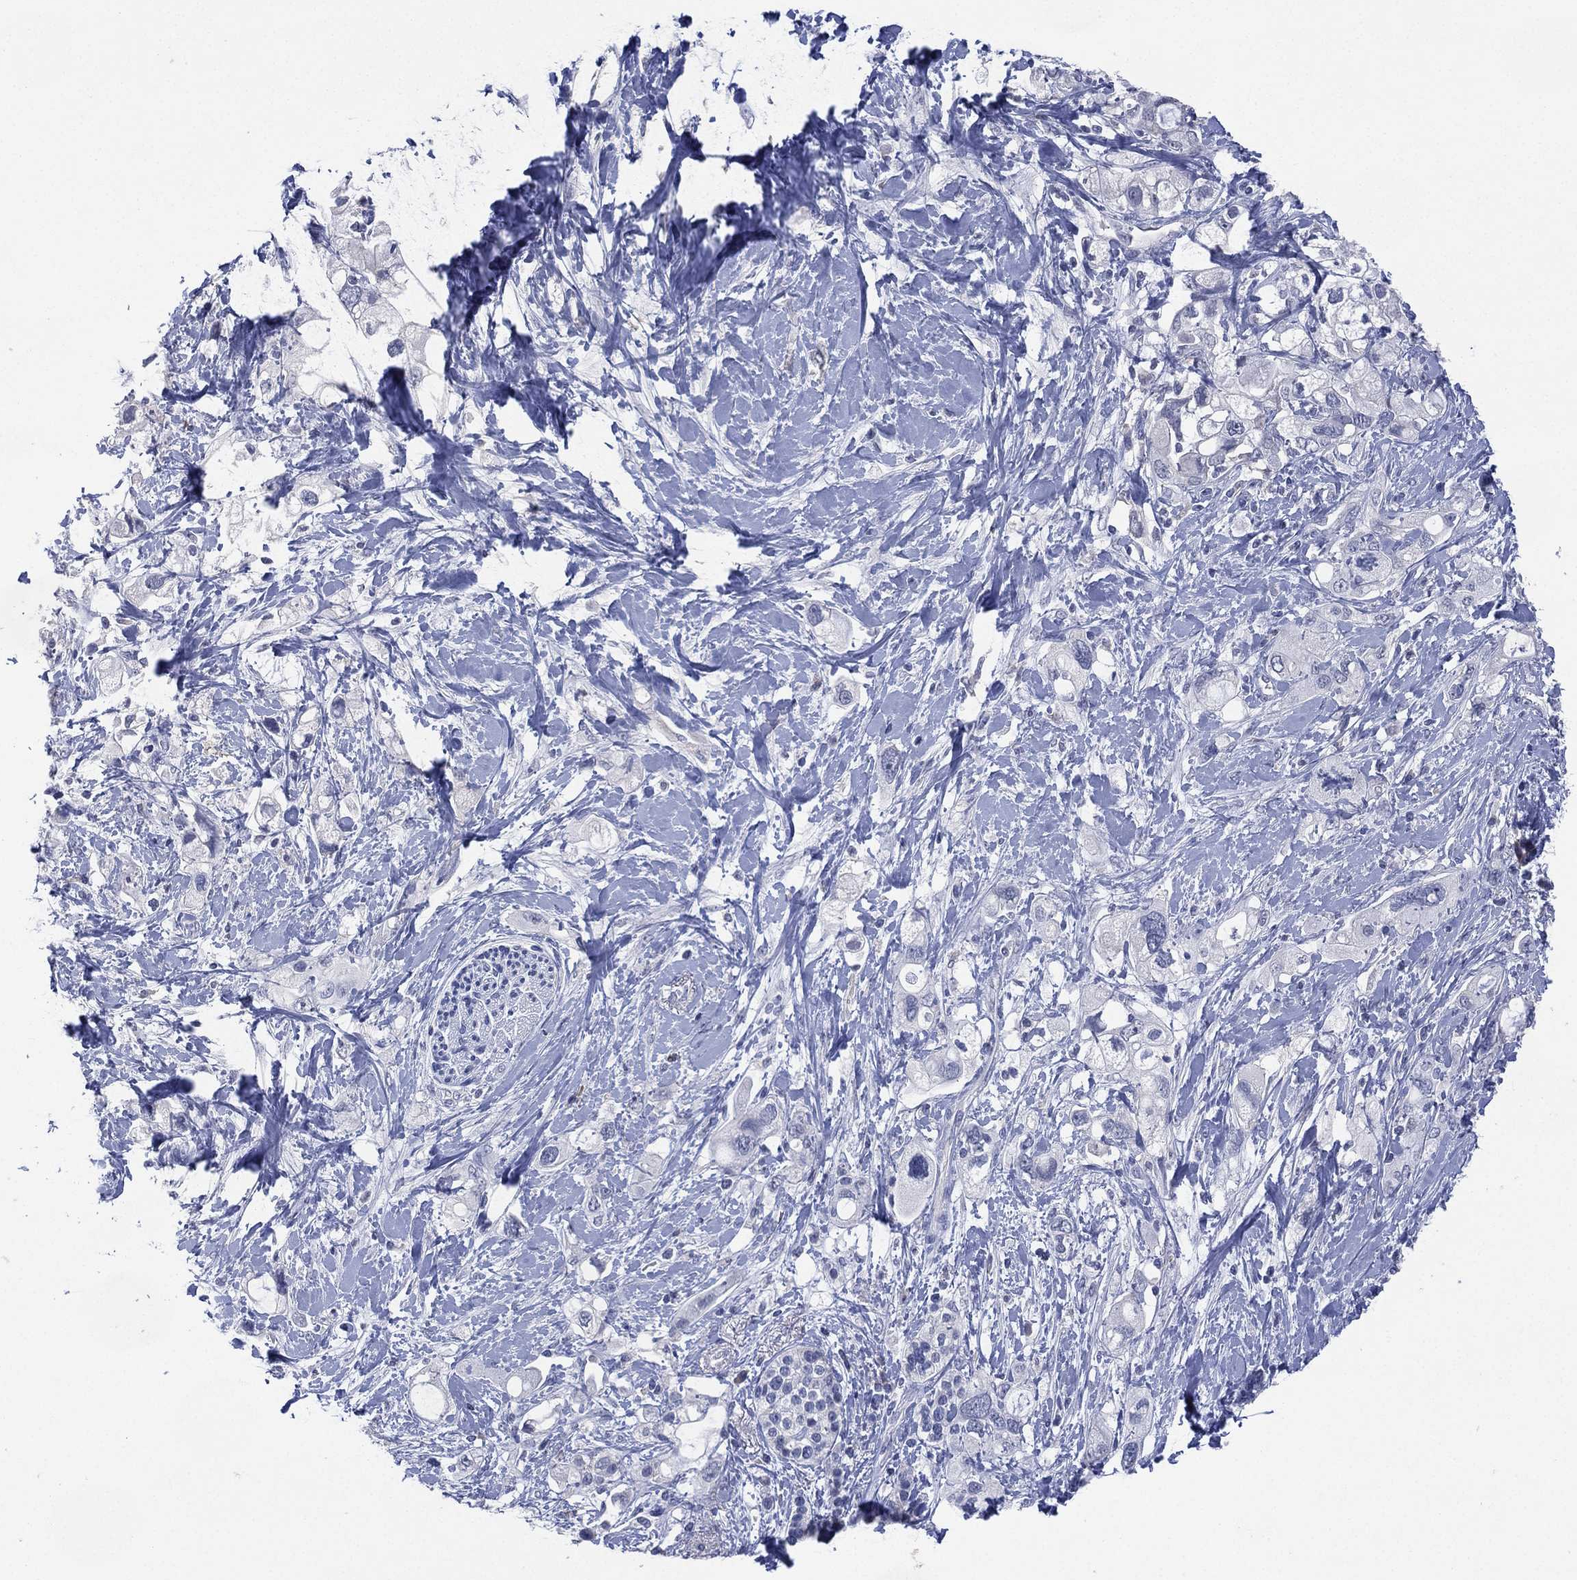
{"staining": {"intensity": "negative", "quantity": "none", "location": "none"}, "tissue": "pancreatic cancer", "cell_type": "Tumor cells", "image_type": "cancer", "snomed": [{"axis": "morphology", "description": "Adenocarcinoma, NOS"}, {"axis": "topography", "description": "Pancreas"}], "caption": "Immunohistochemistry (IHC) micrograph of neoplastic tissue: pancreatic cancer stained with DAB (3,3'-diaminobenzidine) shows no significant protein expression in tumor cells.", "gene": "KRT35", "patient": {"sex": "female", "age": 56}}